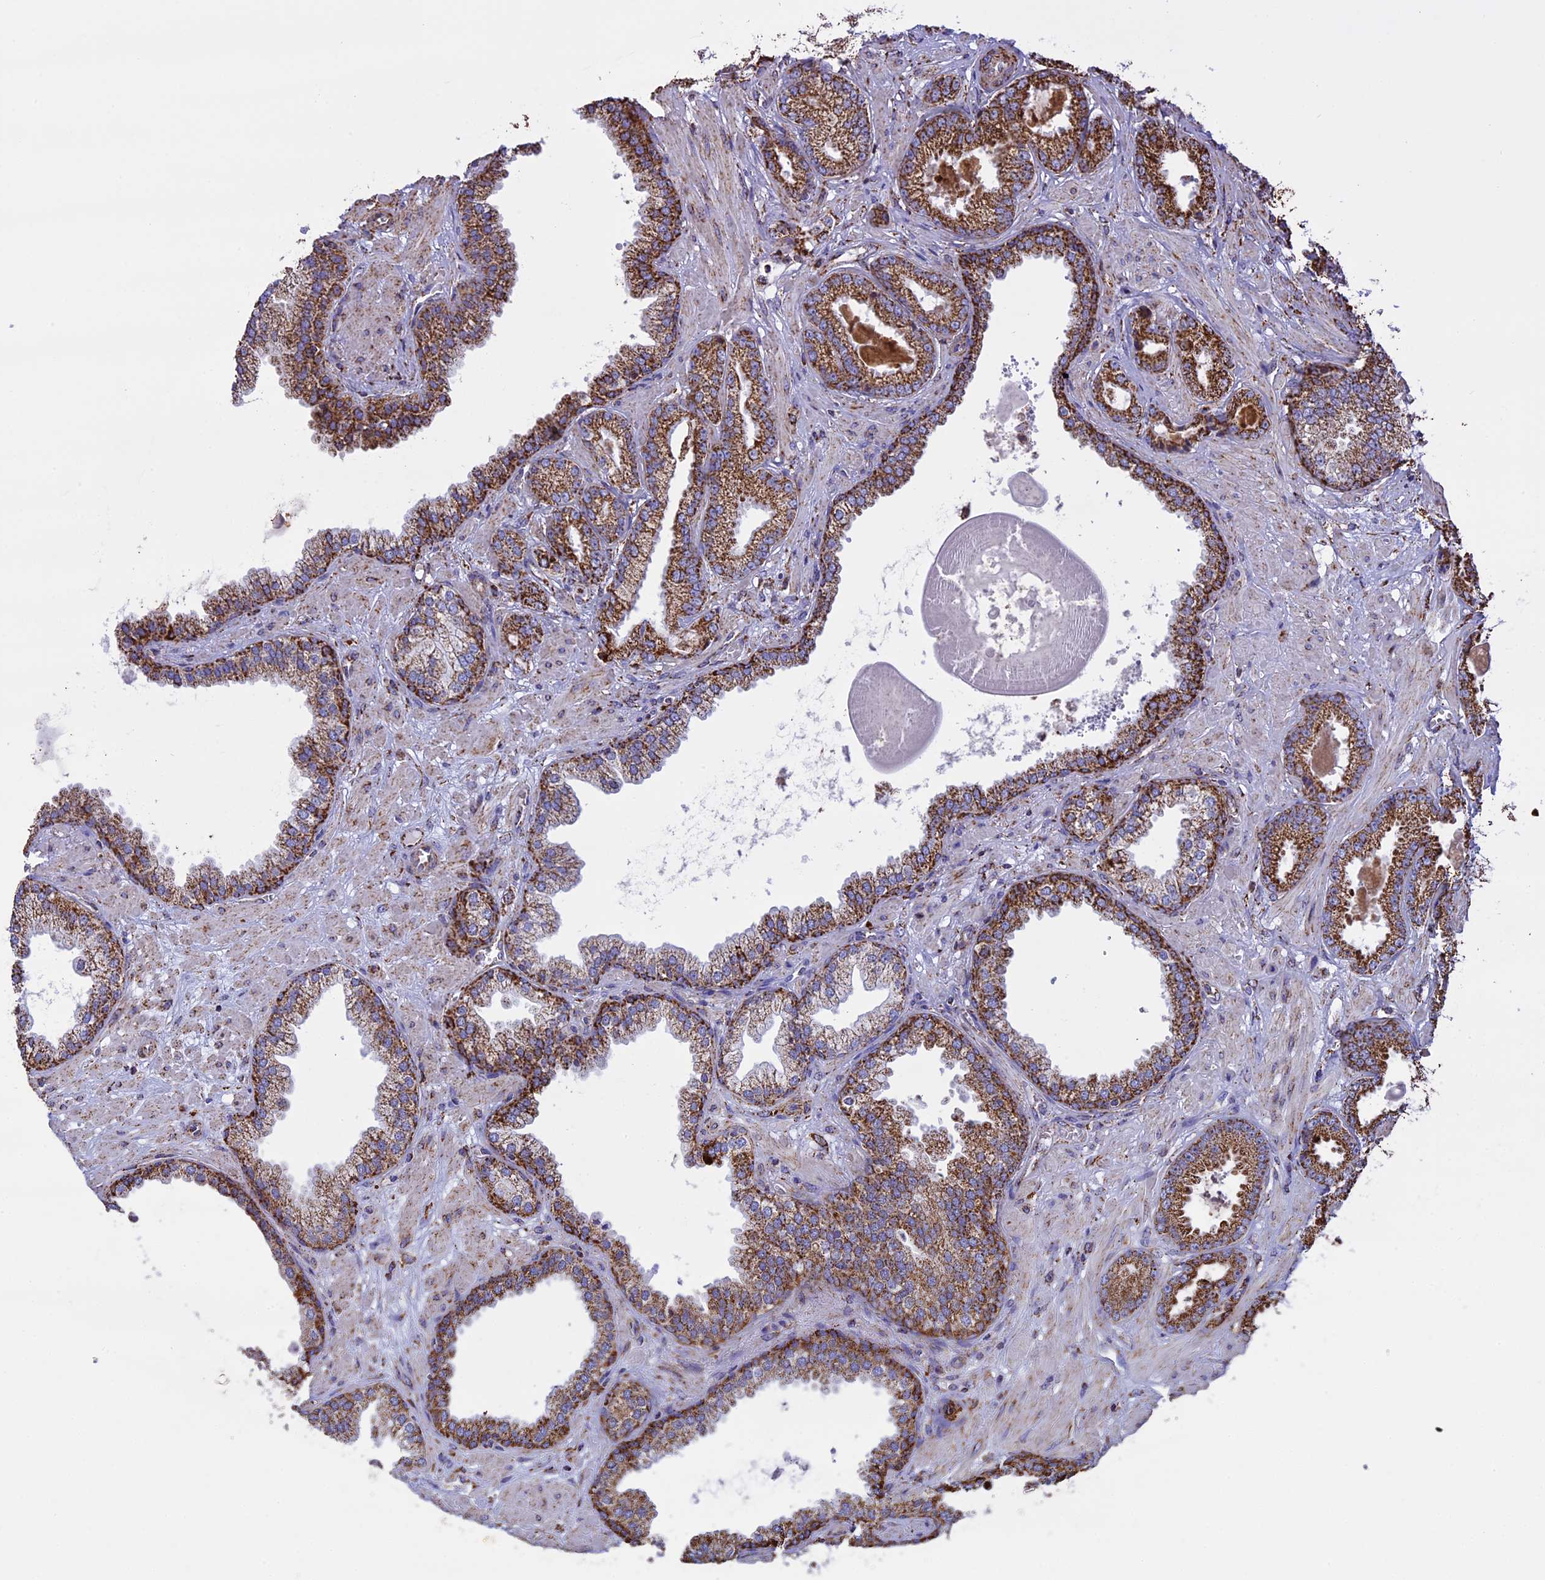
{"staining": {"intensity": "strong", "quantity": ">75%", "location": "cytoplasmic/membranous"}, "tissue": "prostate cancer", "cell_type": "Tumor cells", "image_type": "cancer", "snomed": [{"axis": "morphology", "description": "Adenocarcinoma, Low grade"}, {"axis": "topography", "description": "Prostate"}], "caption": "Brown immunohistochemical staining in prostate cancer demonstrates strong cytoplasmic/membranous expression in approximately >75% of tumor cells.", "gene": "KCNG1", "patient": {"sex": "male", "age": 64}}